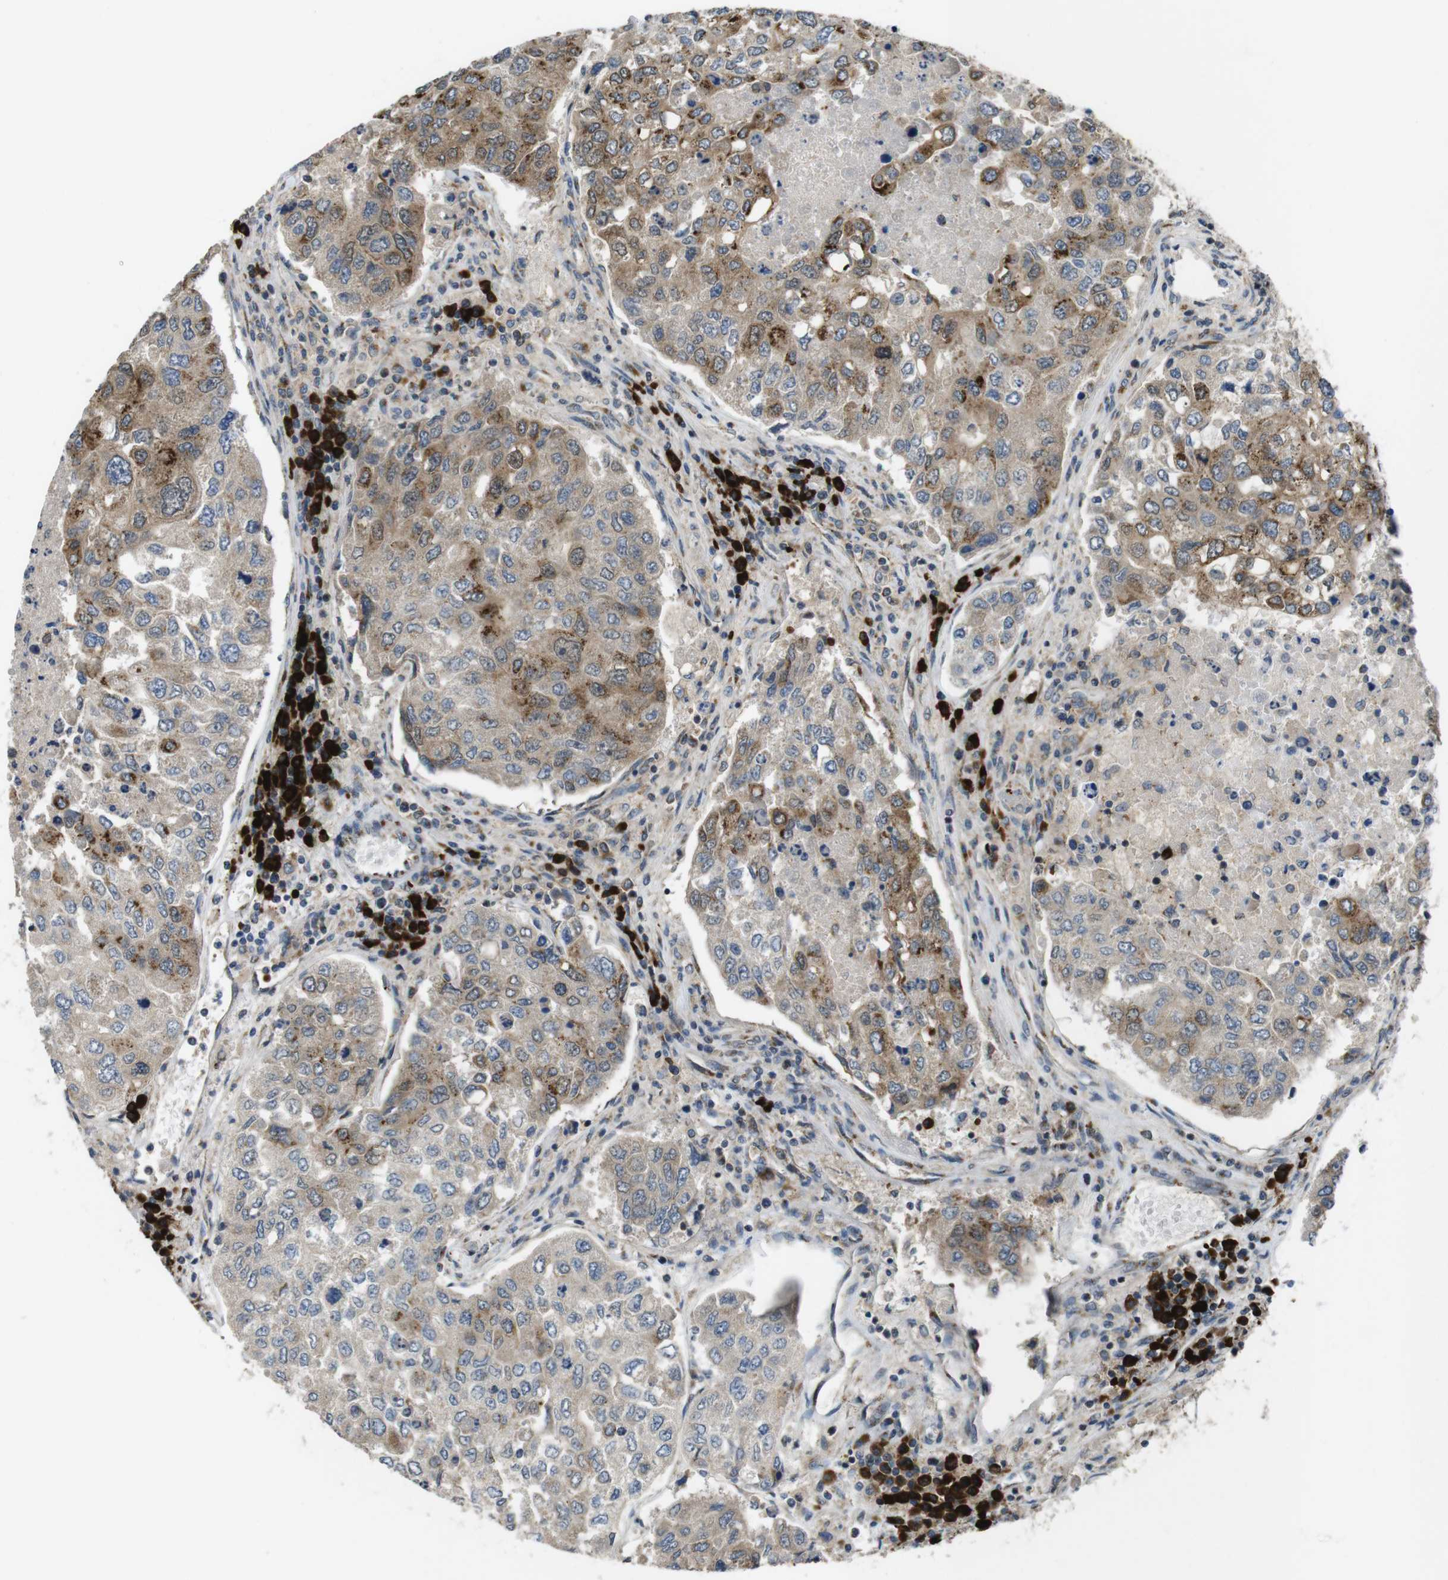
{"staining": {"intensity": "moderate", "quantity": ">75%", "location": "cytoplasmic/membranous"}, "tissue": "urothelial cancer", "cell_type": "Tumor cells", "image_type": "cancer", "snomed": [{"axis": "morphology", "description": "Urothelial carcinoma, High grade"}, {"axis": "topography", "description": "Lymph node"}, {"axis": "topography", "description": "Urinary bladder"}], "caption": "DAB immunohistochemical staining of urothelial cancer shows moderate cytoplasmic/membranous protein positivity in approximately >75% of tumor cells.", "gene": "ZFPL1", "patient": {"sex": "male", "age": 51}}